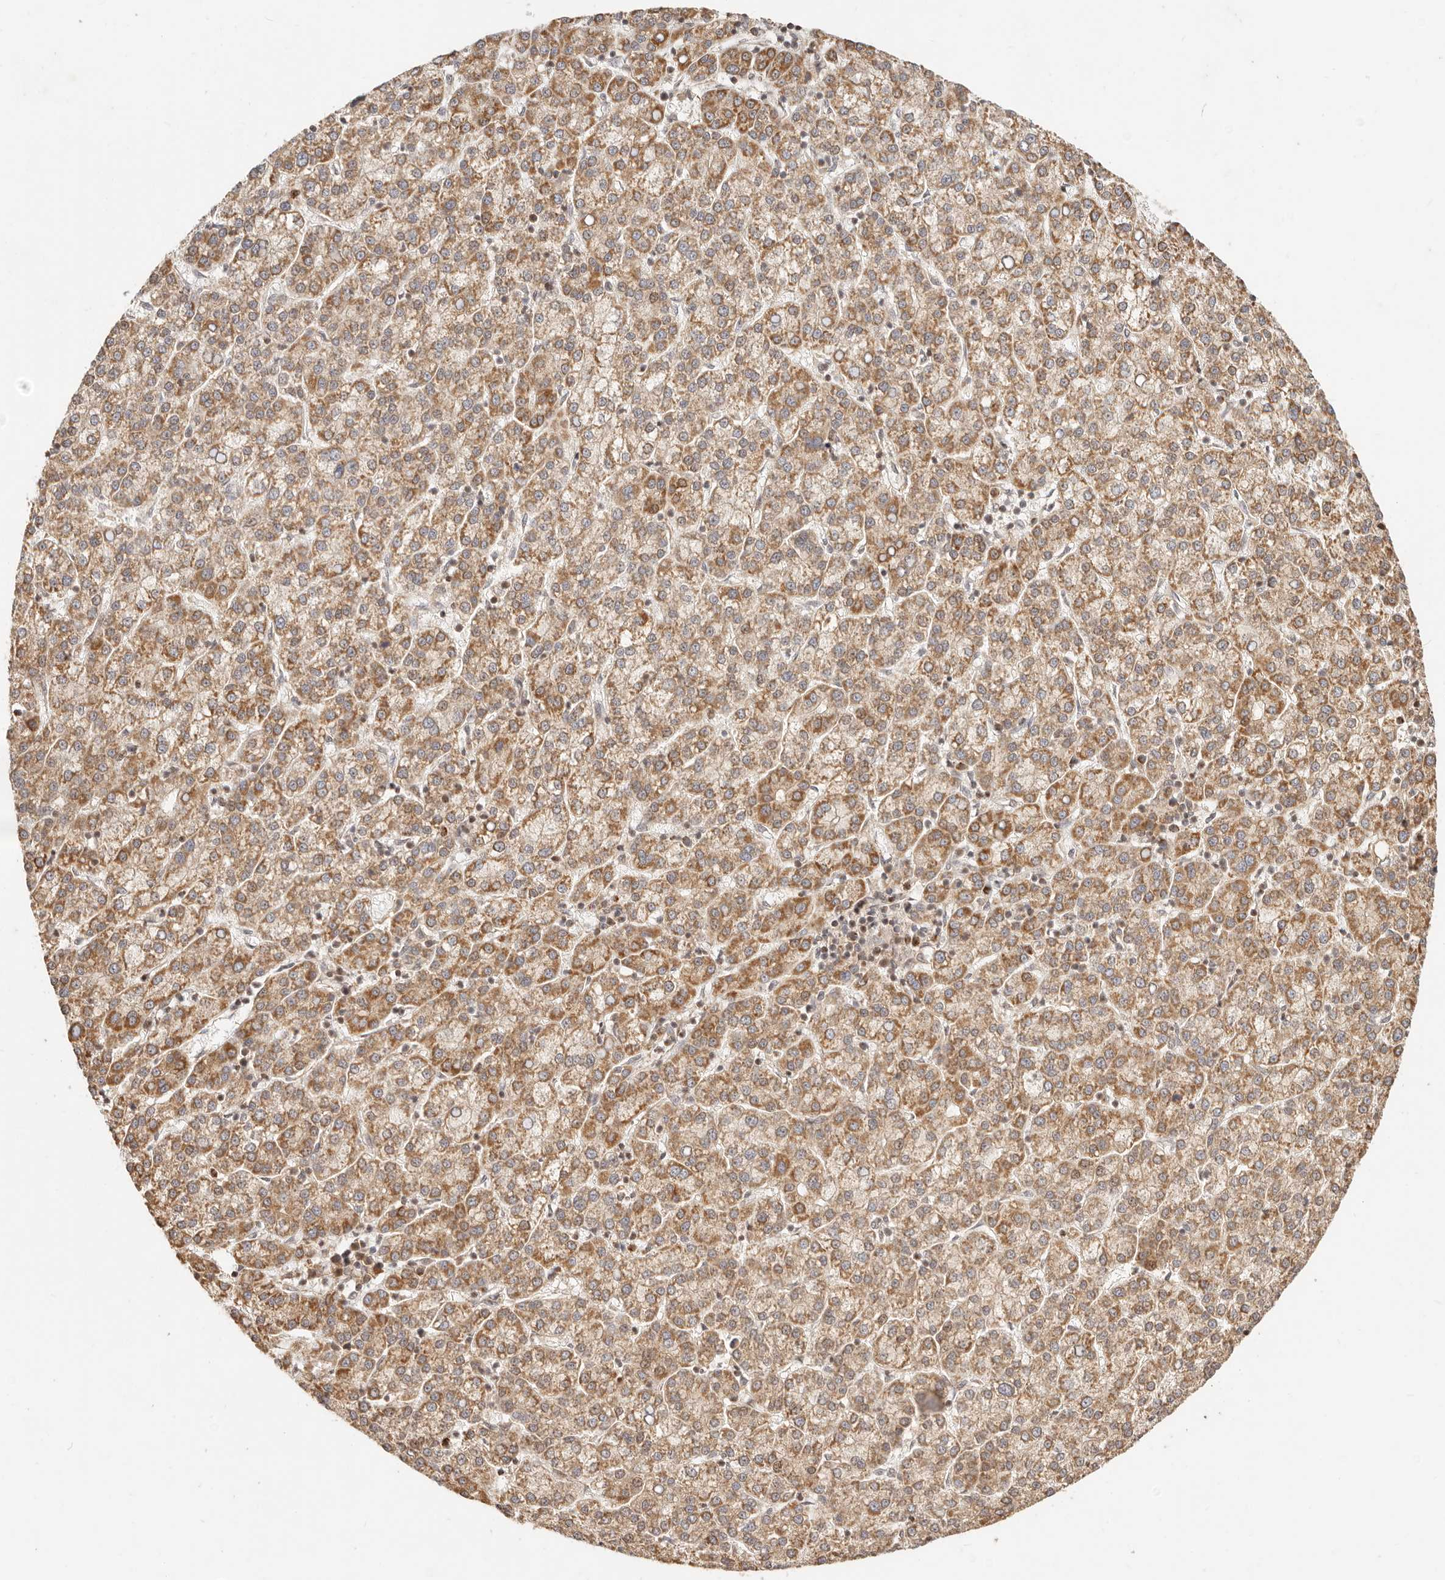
{"staining": {"intensity": "moderate", "quantity": ">75%", "location": "cytoplasmic/membranous"}, "tissue": "liver cancer", "cell_type": "Tumor cells", "image_type": "cancer", "snomed": [{"axis": "morphology", "description": "Carcinoma, Hepatocellular, NOS"}, {"axis": "topography", "description": "Liver"}], "caption": "This is an image of immunohistochemistry staining of liver hepatocellular carcinoma, which shows moderate expression in the cytoplasmic/membranous of tumor cells.", "gene": "TIMM17A", "patient": {"sex": "female", "age": 58}}